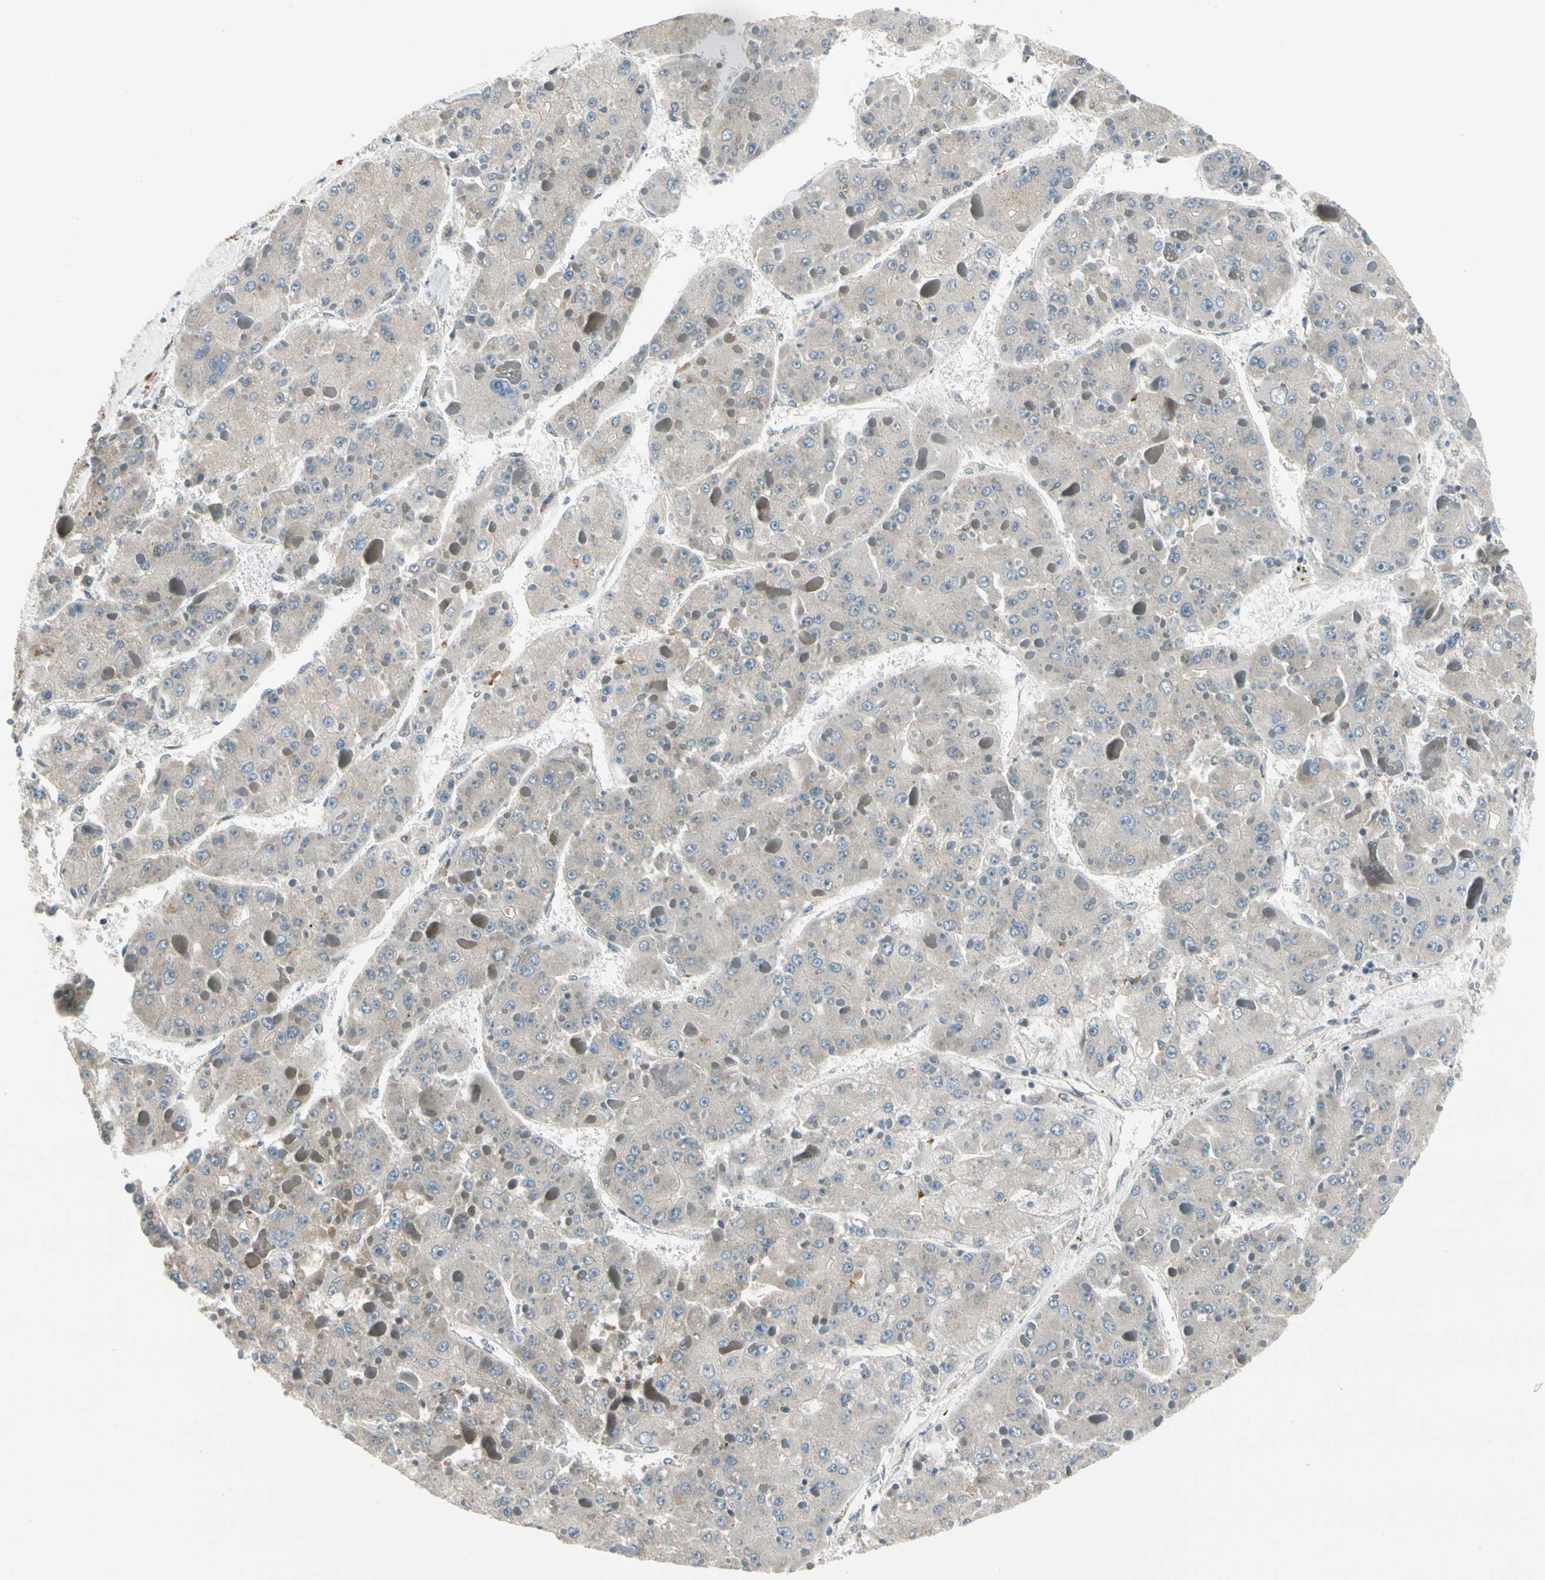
{"staining": {"intensity": "negative", "quantity": "none", "location": "none"}, "tissue": "liver cancer", "cell_type": "Tumor cells", "image_type": "cancer", "snomed": [{"axis": "morphology", "description": "Carcinoma, Hepatocellular, NOS"}, {"axis": "topography", "description": "Liver"}], "caption": "An image of human liver hepatocellular carcinoma is negative for staining in tumor cells.", "gene": "TRIO", "patient": {"sex": "female", "age": 73}}